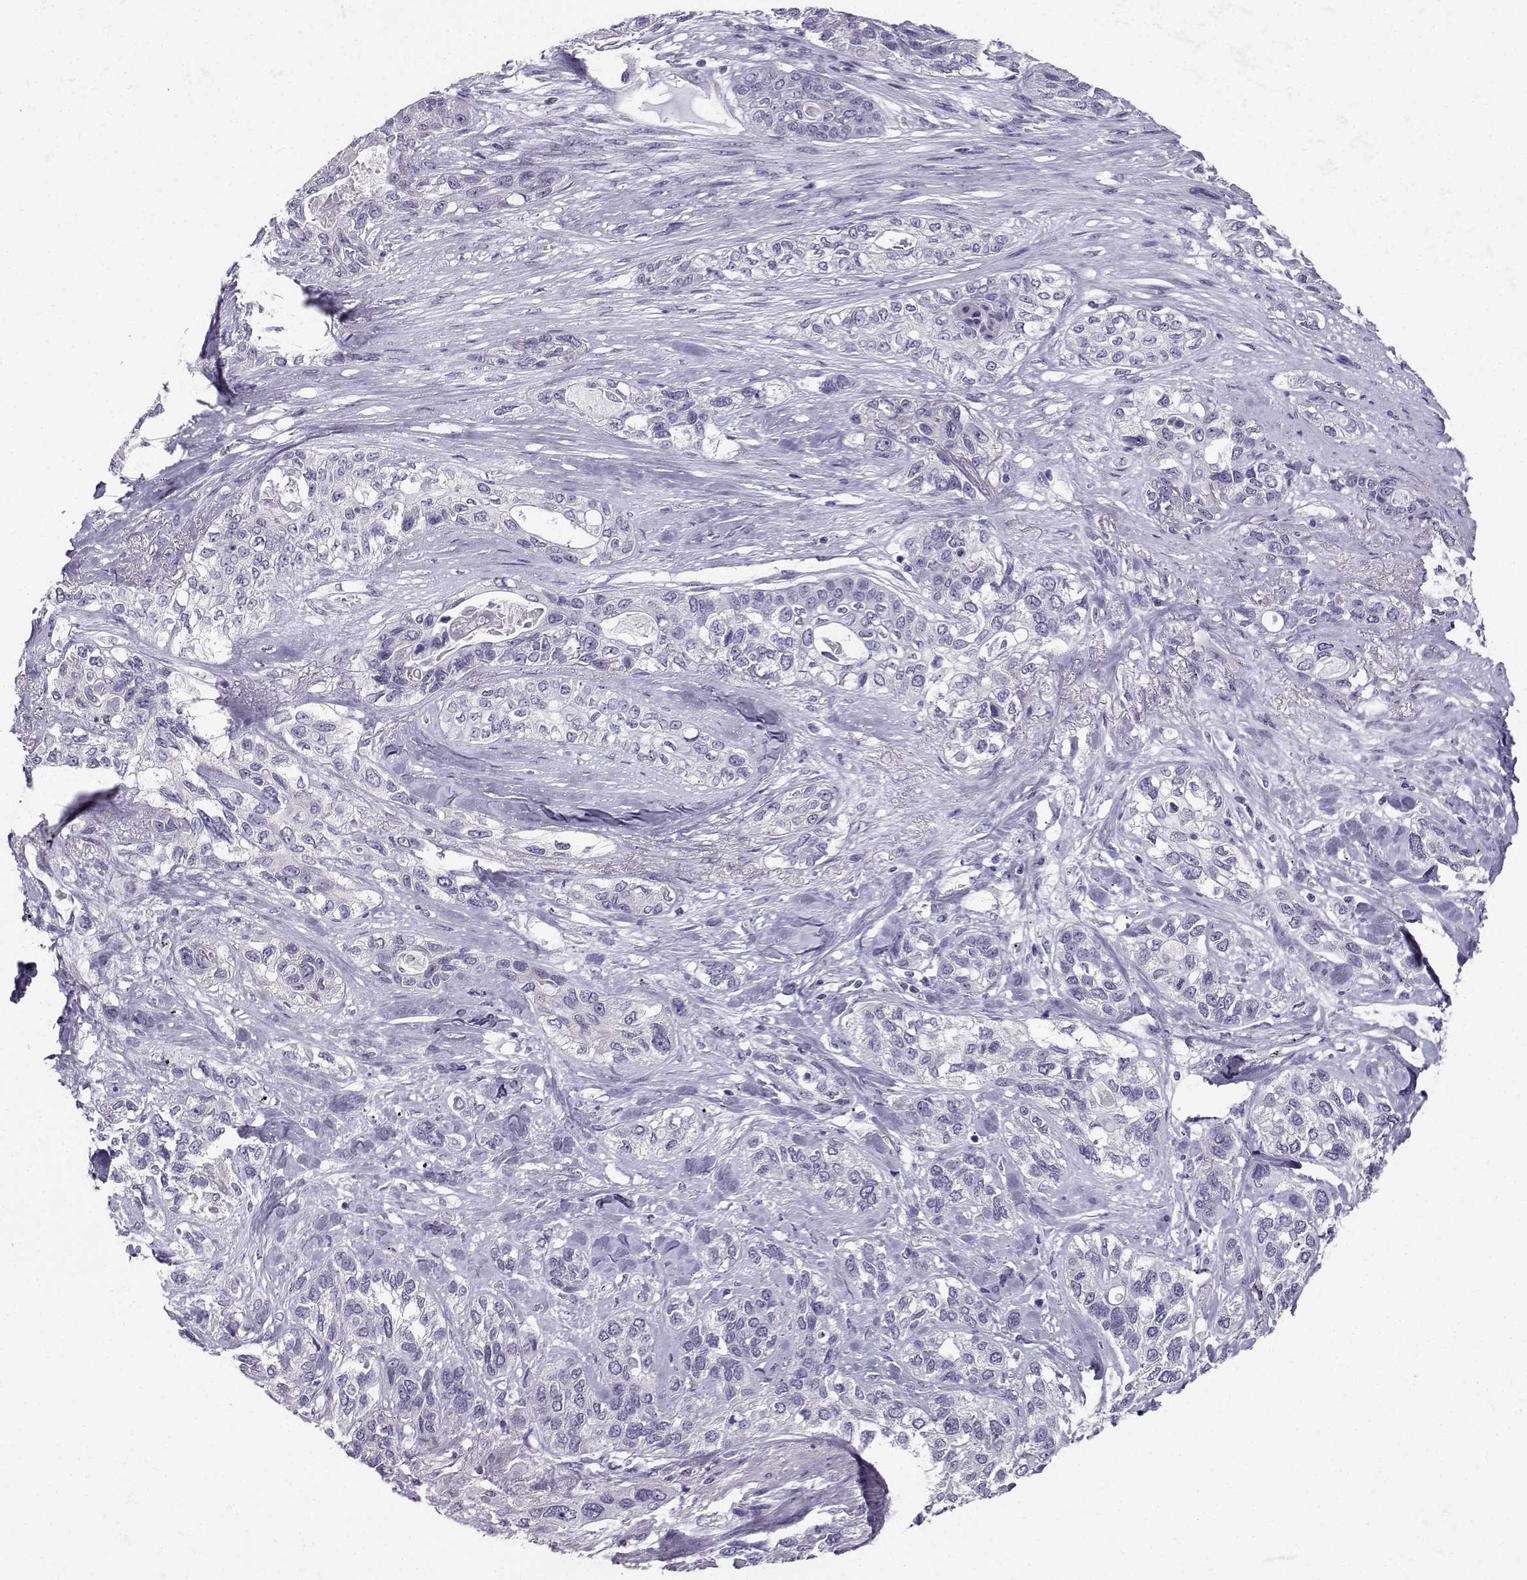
{"staining": {"intensity": "negative", "quantity": "none", "location": "none"}, "tissue": "lung cancer", "cell_type": "Tumor cells", "image_type": "cancer", "snomed": [{"axis": "morphology", "description": "Squamous cell carcinoma, NOS"}, {"axis": "topography", "description": "Lung"}], "caption": "Immunohistochemistry photomicrograph of neoplastic tissue: squamous cell carcinoma (lung) stained with DAB reveals no significant protein expression in tumor cells.", "gene": "AVP", "patient": {"sex": "female", "age": 70}}